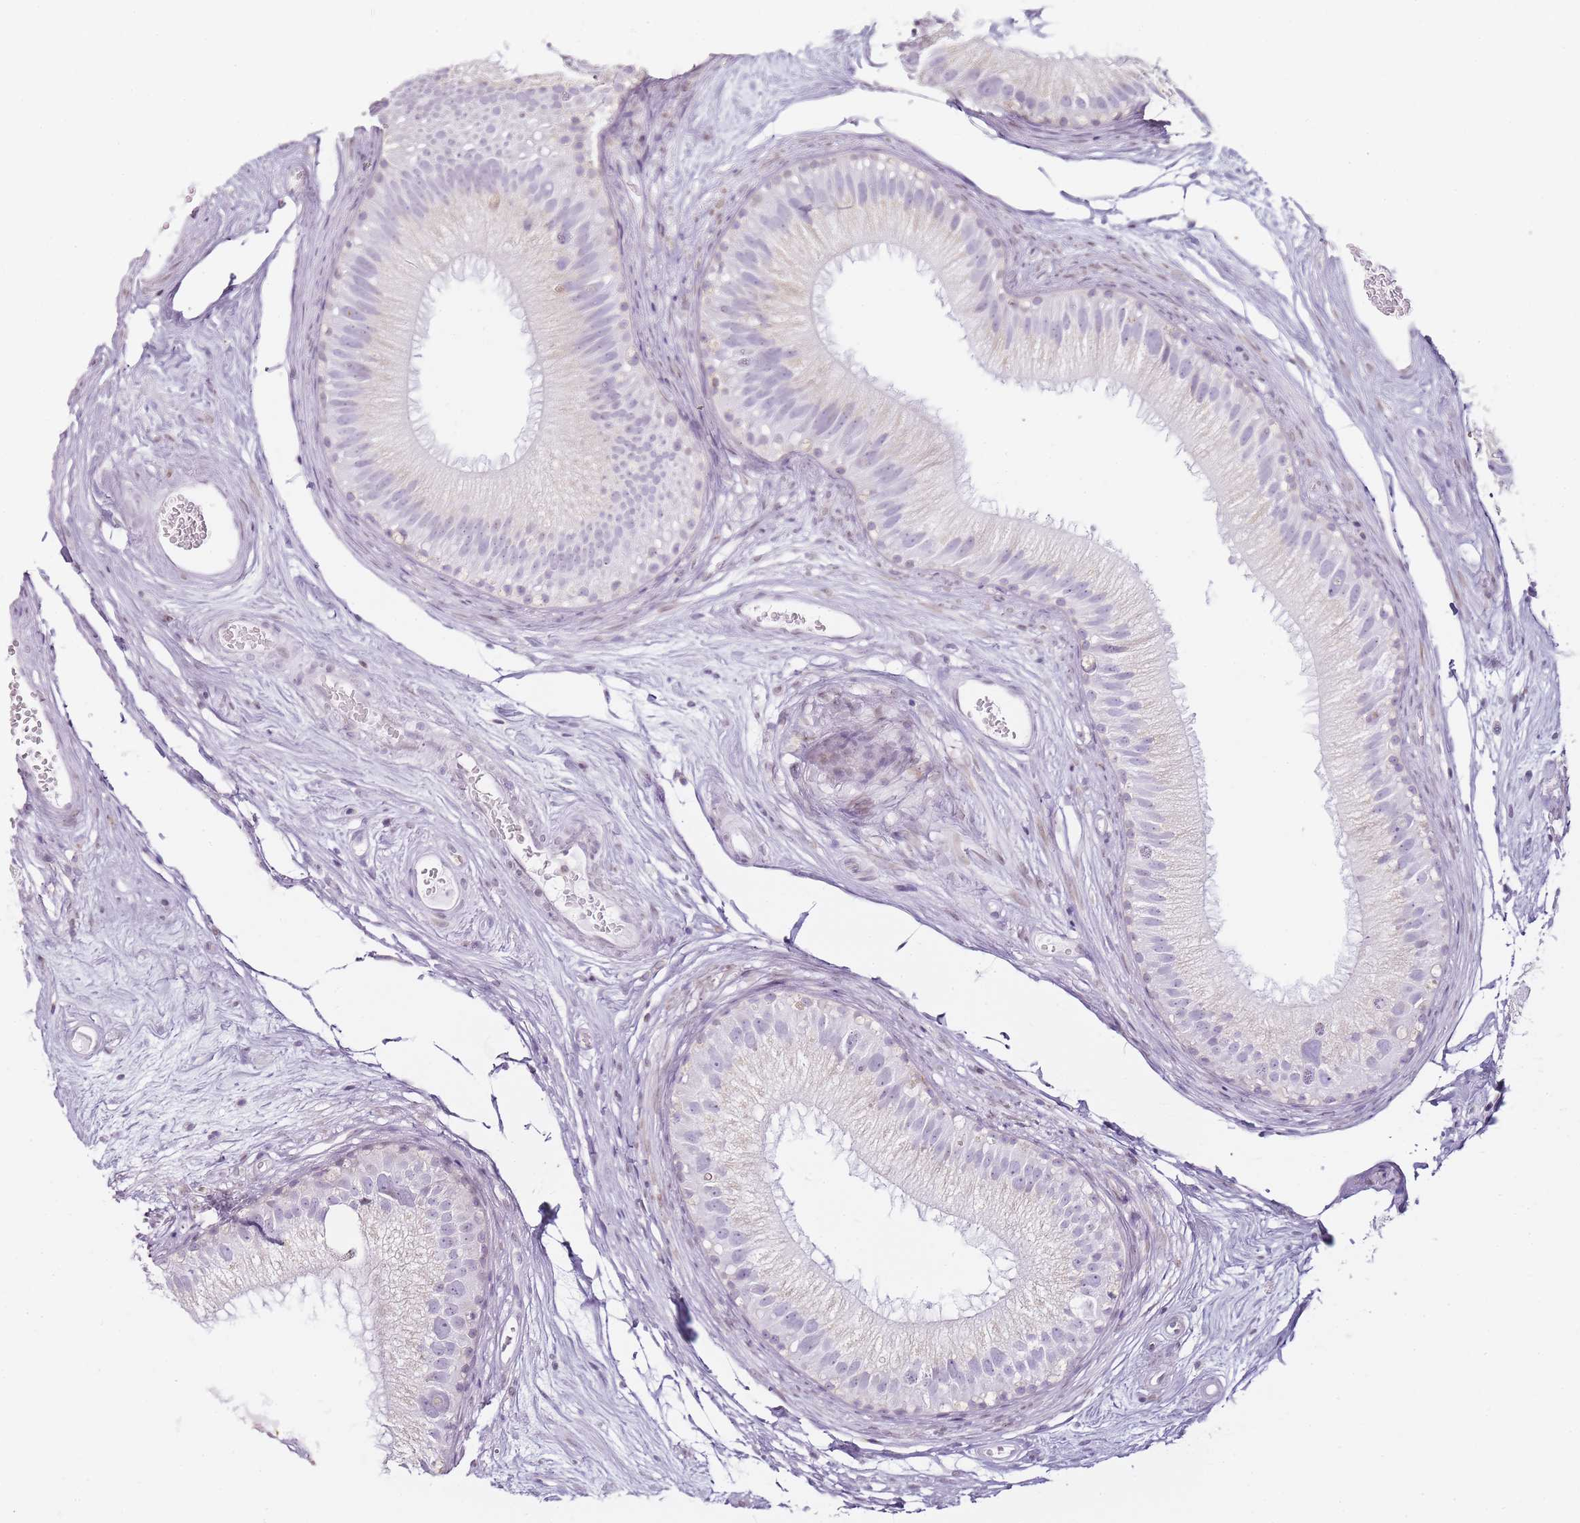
{"staining": {"intensity": "negative", "quantity": "none", "location": "none"}, "tissue": "epididymis", "cell_type": "Glandular cells", "image_type": "normal", "snomed": [{"axis": "morphology", "description": "Normal tissue, NOS"}, {"axis": "topography", "description": "Epididymis"}], "caption": "Glandular cells show no significant protein staining in benign epididymis. (Brightfield microscopy of DAB (3,3'-diaminobenzidine) immunohistochemistry (IHC) at high magnification).", "gene": "JAKMIP1", "patient": {"sex": "male", "age": 77}}